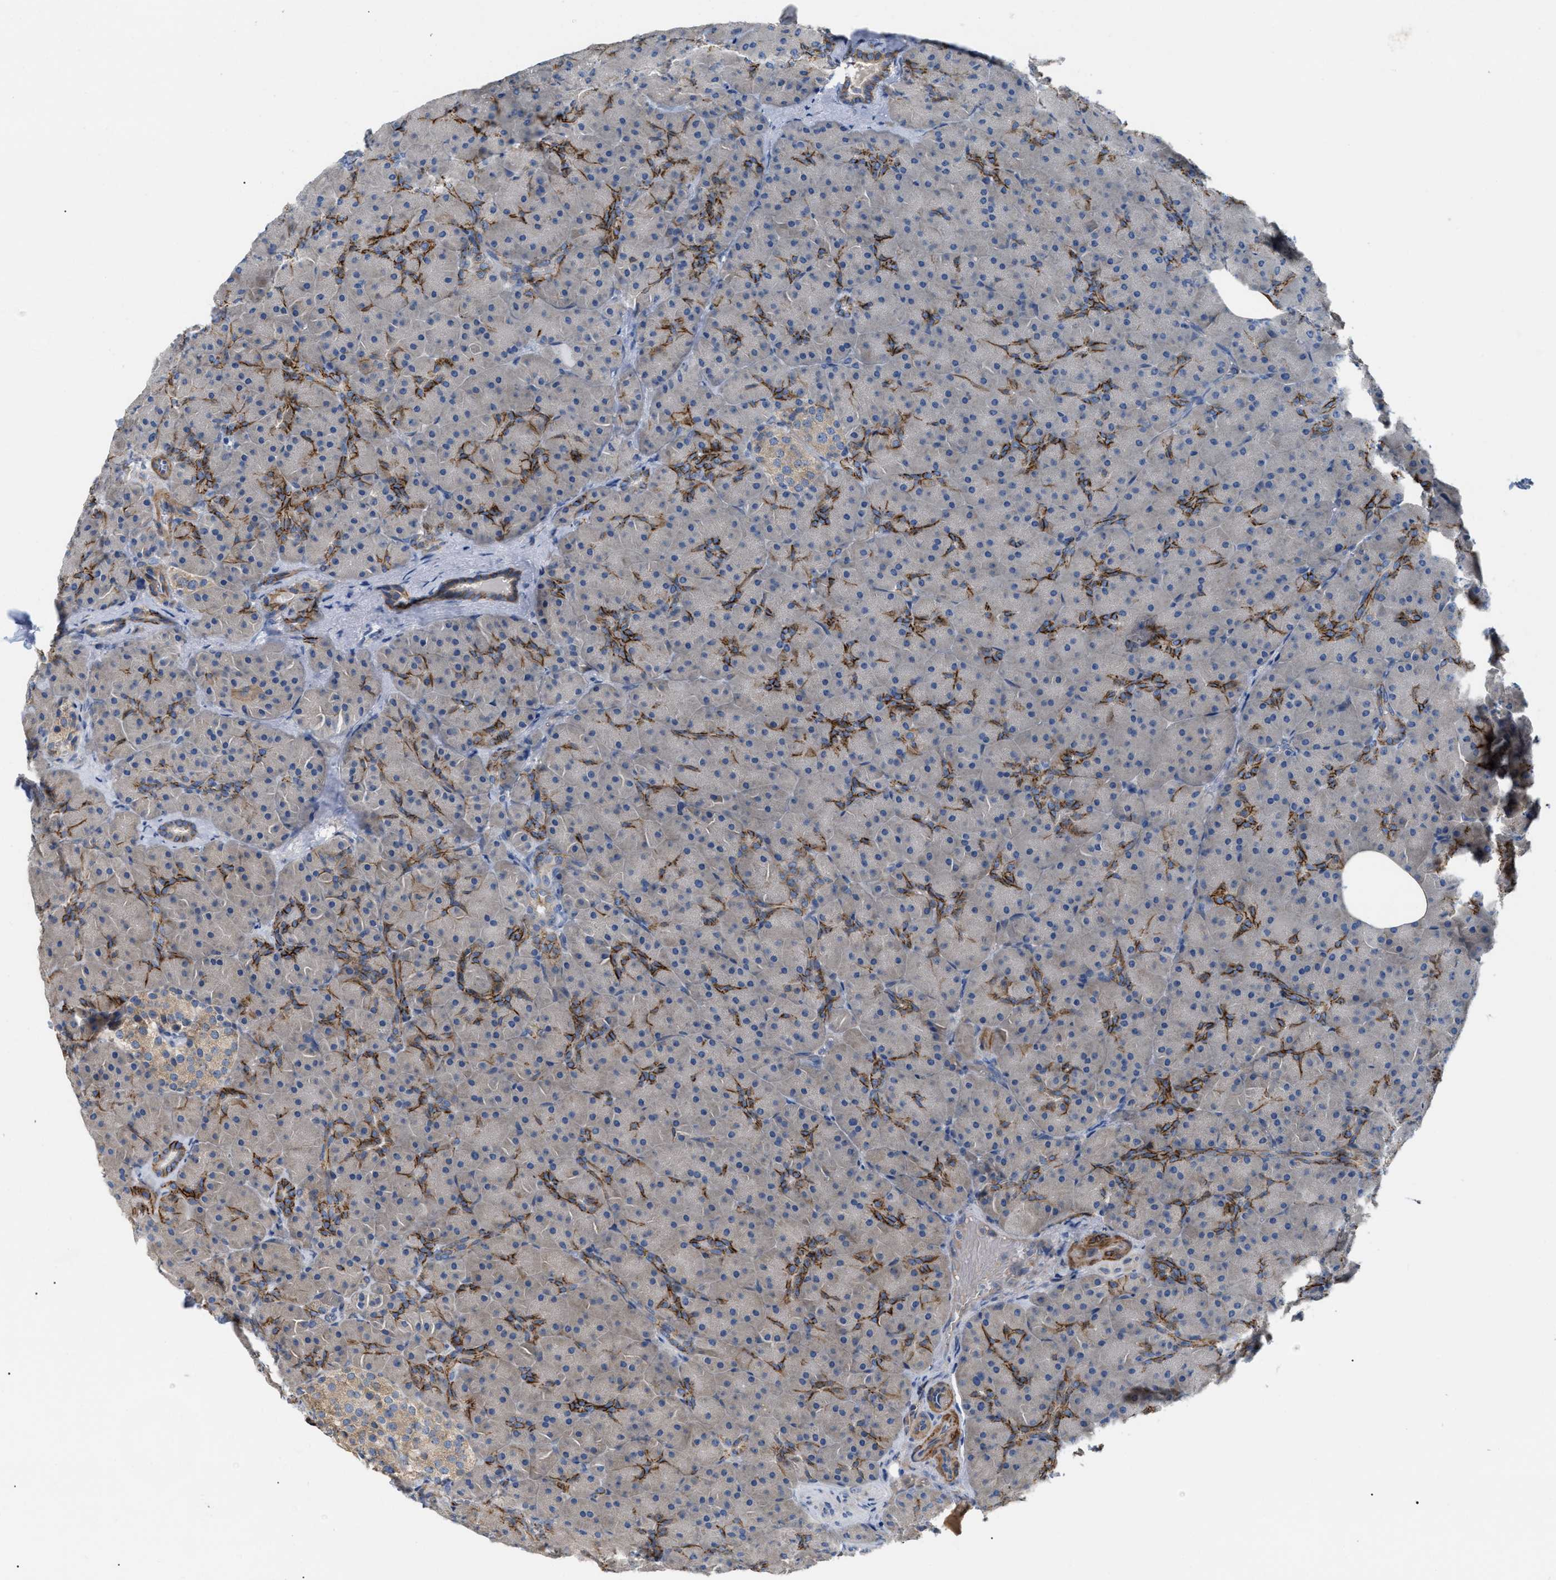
{"staining": {"intensity": "strong", "quantity": "<25%", "location": "cytoplasmic/membranous"}, "tissue": "pancreas", "cell_type": "Exocrine glandular cells", "image_type": "normal", "snomed": [{"axis": "morphology", "description": "Normal tissue, NOS"}, {"axis": "topography", "description": "Pancreas"}], "caption": "Immunohistochemistry photomicrograph of unremarkable human pancreas stained for a protein (brown), which reveals medium levels of strong cytoplasmic/membranous staining in about <25% of exocrine glandular cells.", "gene": "DHX58", "patient": {"sex": "male", "age": 66}}